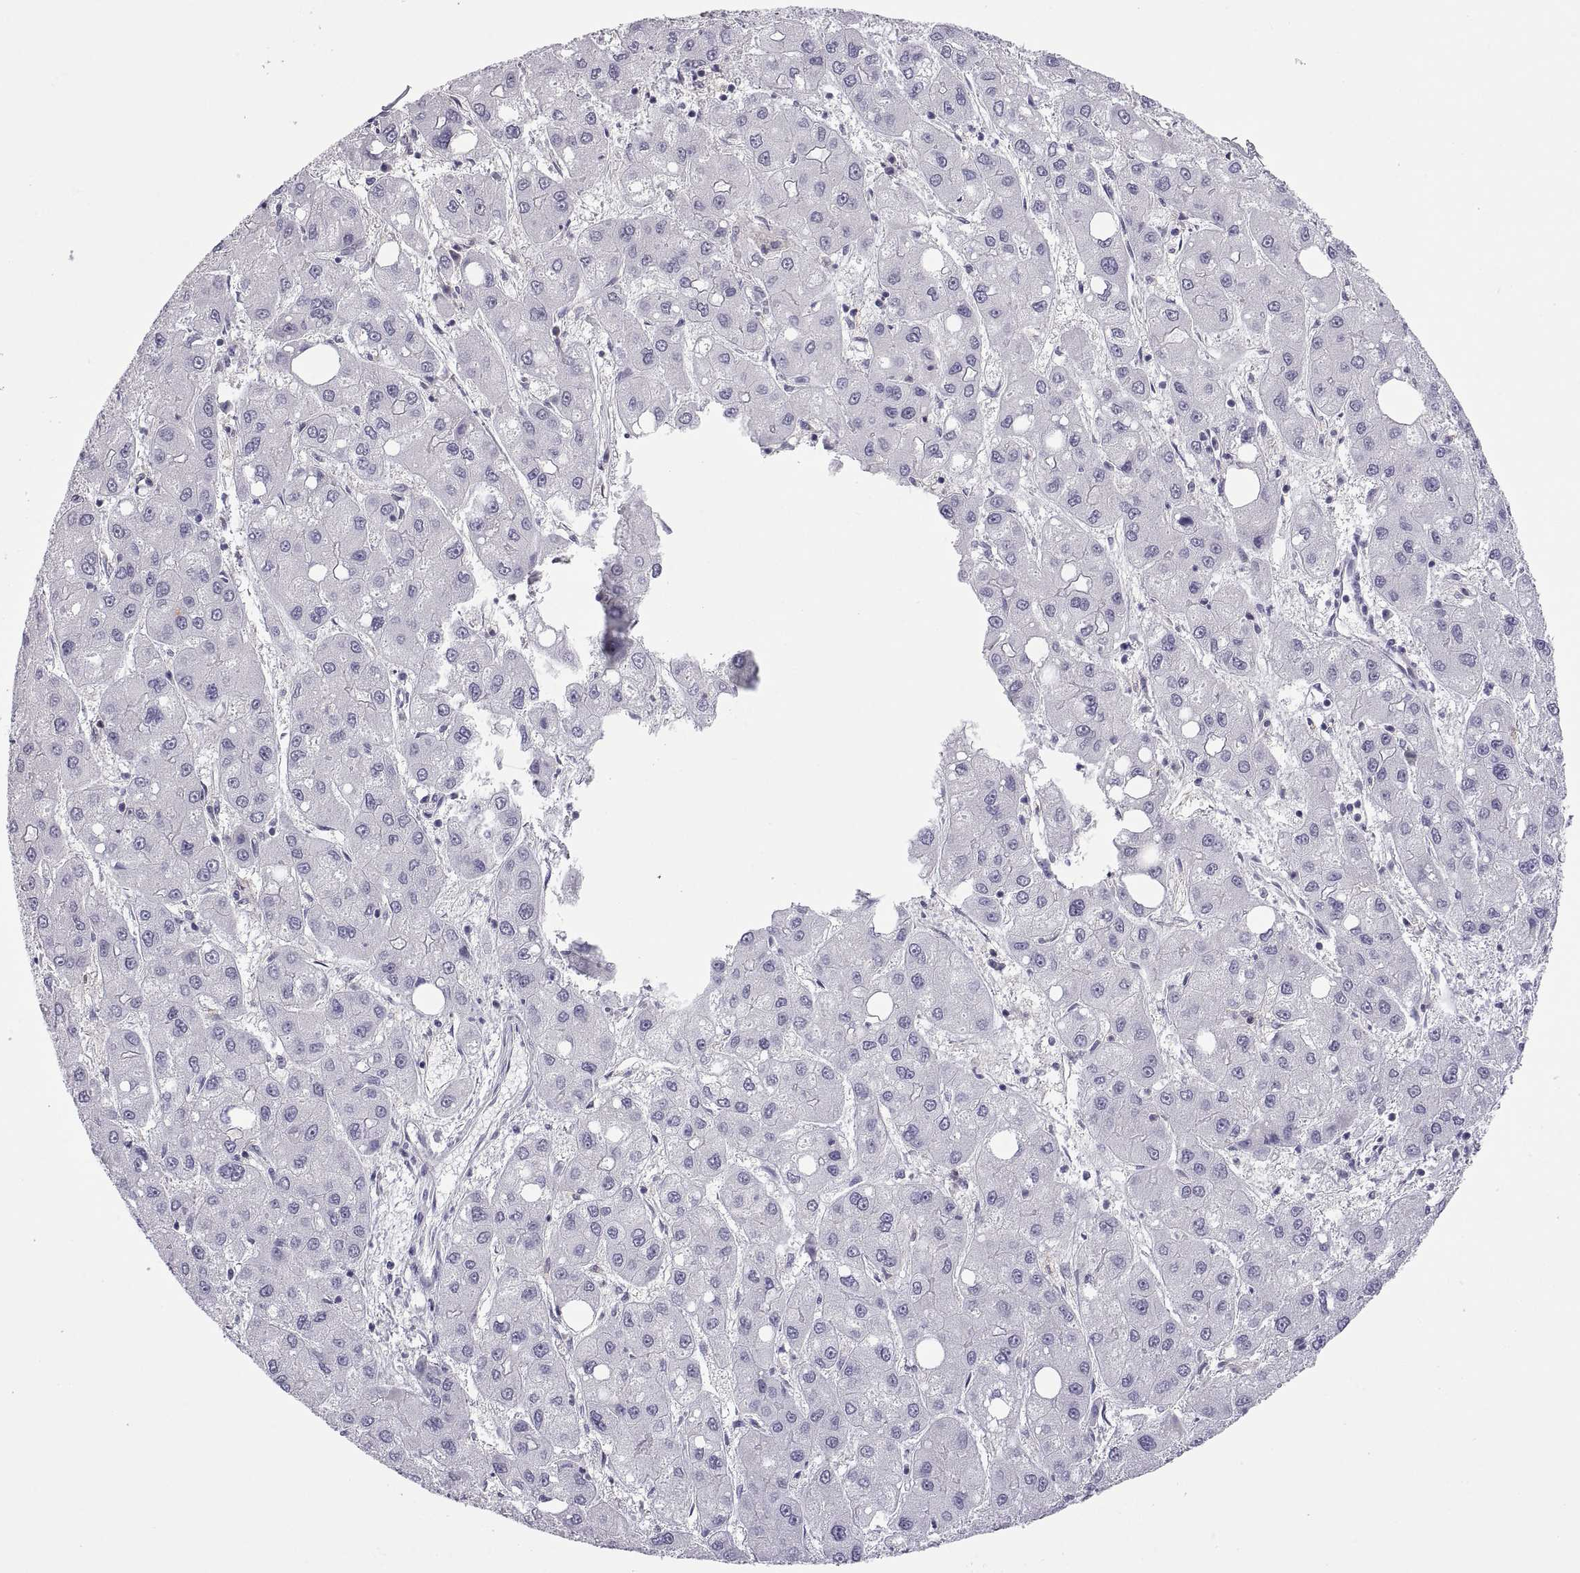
{"staining": {"intensity": "negative", "quantity": "none", "location": "none"}, "tissue": "liver cancer", "cell_type": "Tumor cells", "image_type": "cancer", "snomed": [{"axis": "morphology", "description": "Carcinoma, Hepatocellular, NOS"}, {"axis": "topography", "description": "Liver"}], "caption": "Immunohistochemistry histopathology image of human liver cancer stained for a protein (brown), which demonstrates no staining in tumor cells. (Stains: DAB (3,3'-diaminobenzidine) immunohistochemistry with hematoxylin counter stain, Microscopy: brightfield microscopy at high magnification).", "gene": "RGS19", "patient": {"sex": "male", "age": 73}}